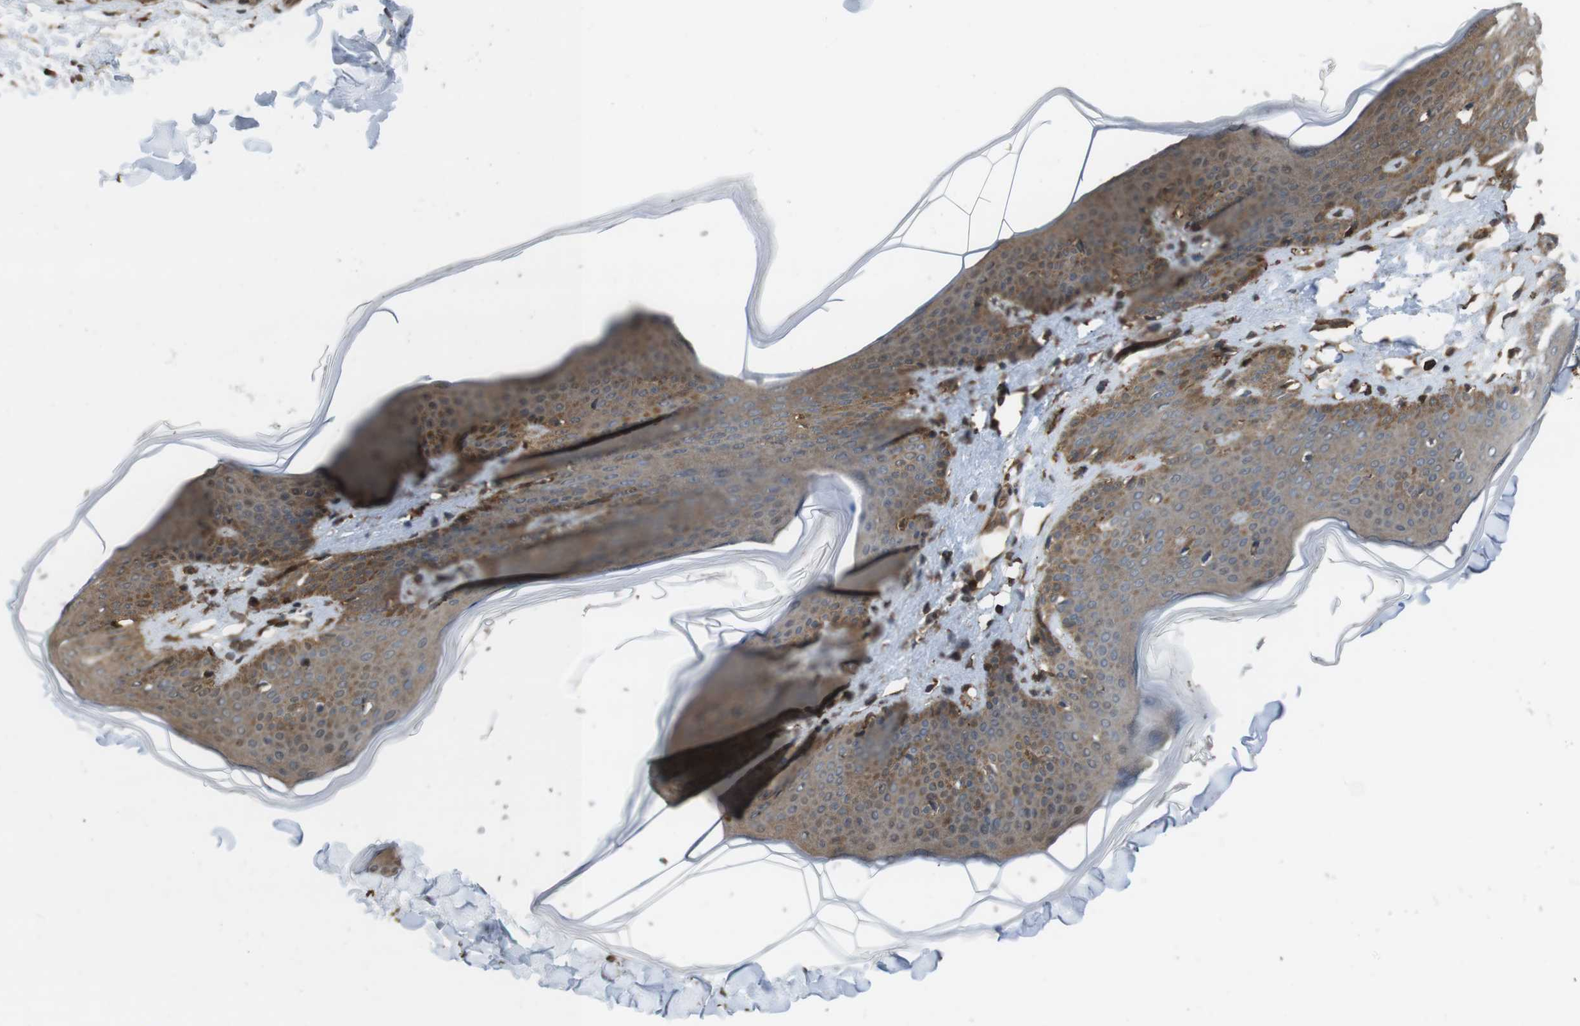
{"staining": {"intensity": "moderate", "quantity": ">75%", "location": "cytoplasmic/membranous"}, "tissue": "skin", "cell_type": "Fibroblasts", "image_type": "normal", "snomed": [{"axis": "morphology", "description": "Normal tissue, NOS"}, {"axis": "topography", "description": "Skin"}], "caption": "This histopathology image displays immunohistochemistry staining of normal human skin, with medium moderate cytoplasmic/membranous staining in about >75% of fibroblasts.", "gene": "ARHGDIA", "patient": {"sex": "female", "age": 17}}